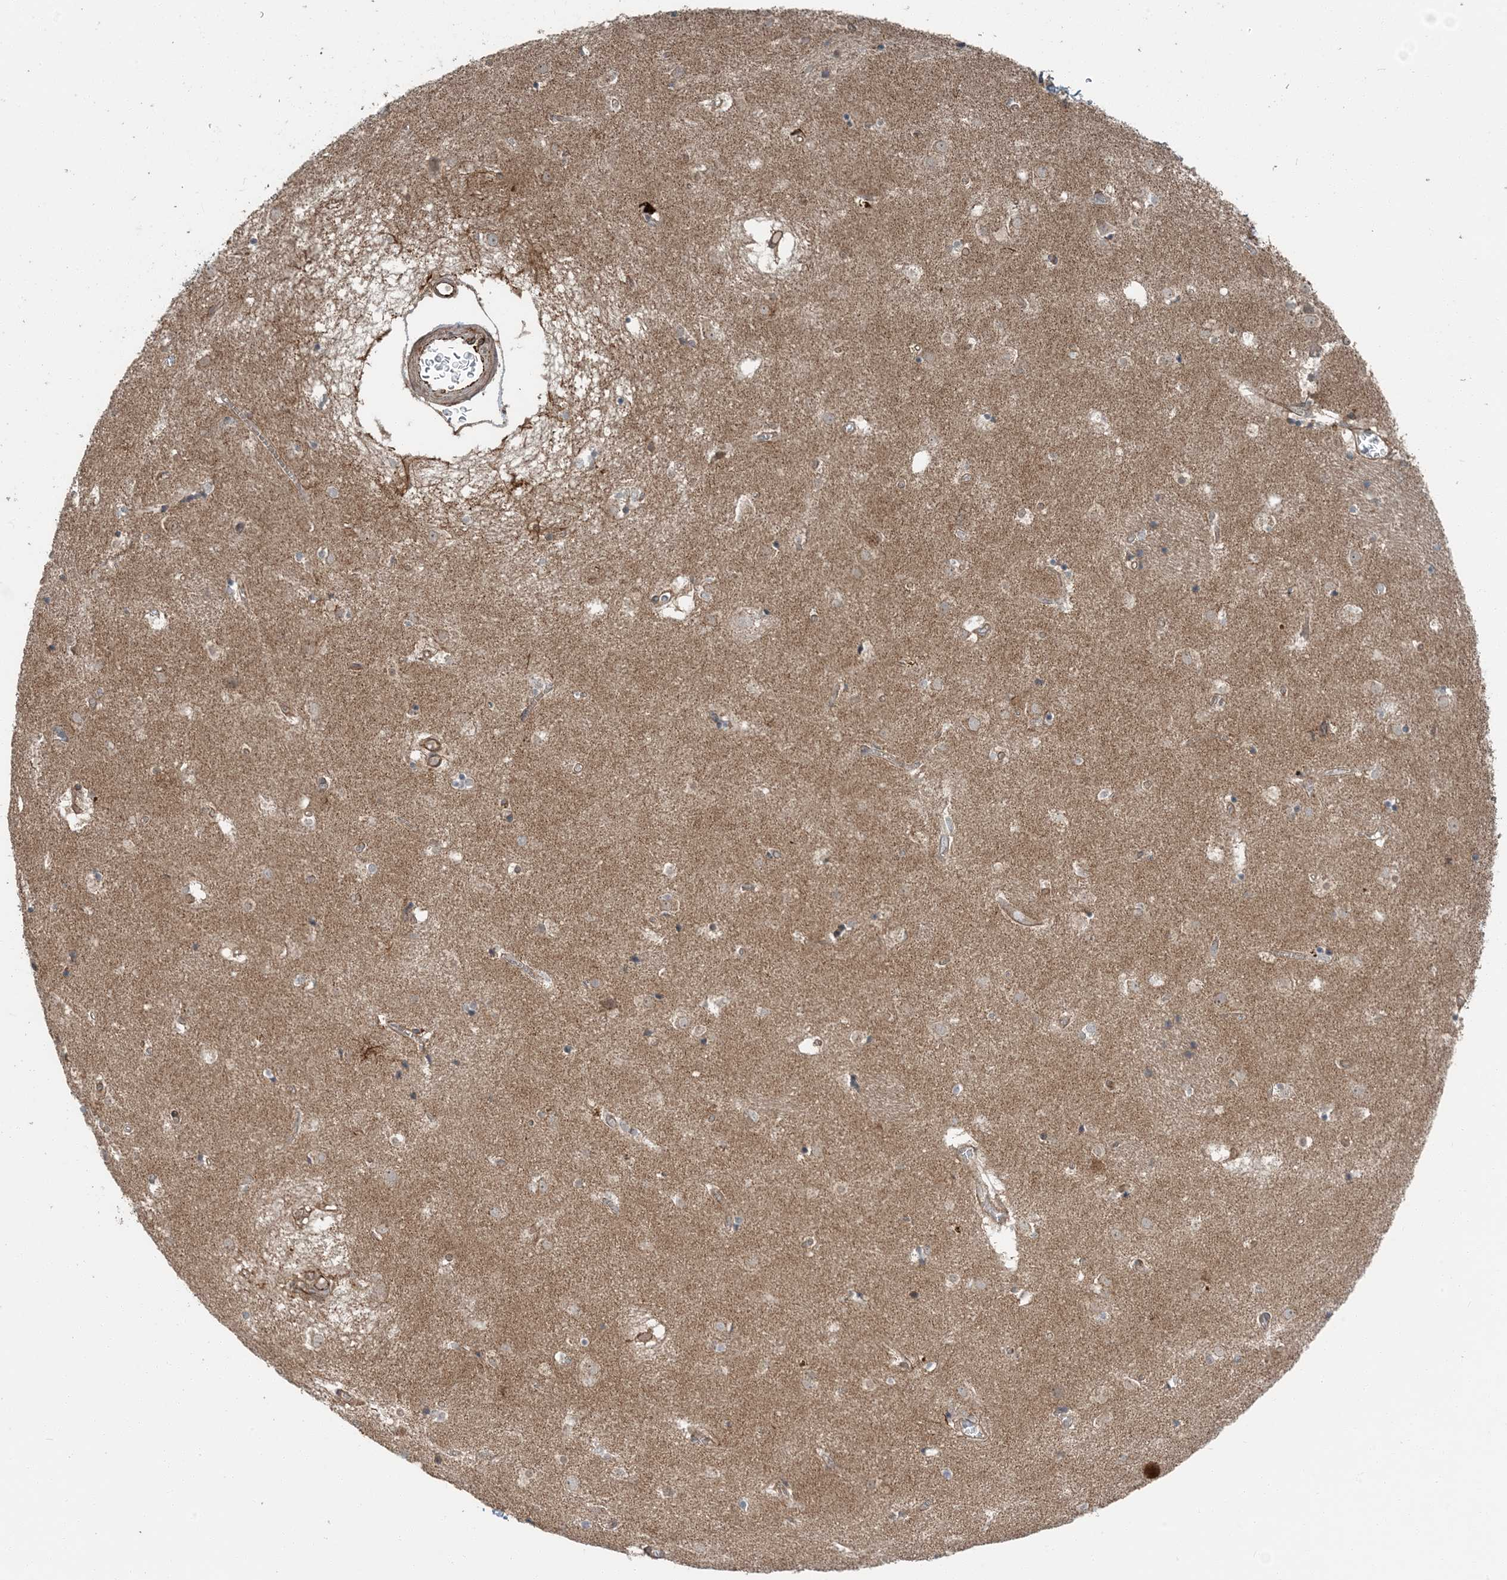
{"staining": {"intensity": "negative", "quantity": "none", "location": "none"}, "tissue": "caudate", "cell_type": "Glial cells", "image_type": "normal", "snomed": [{"axis": "morphology", "description": "Normal tissue, NOS"}, {"axis": "topography", "description": "Lateral ventricle wall"}], "caption": "This histopathology image is of normal caudate stained with immunohistochemistry to label a protein in brown with the nuclei are counter-stained blue. There is no expression in glial cells. Nuclei are stained in blue.", "gene": "EDEM2", "patient": {"sex": "male", "age": 70}}